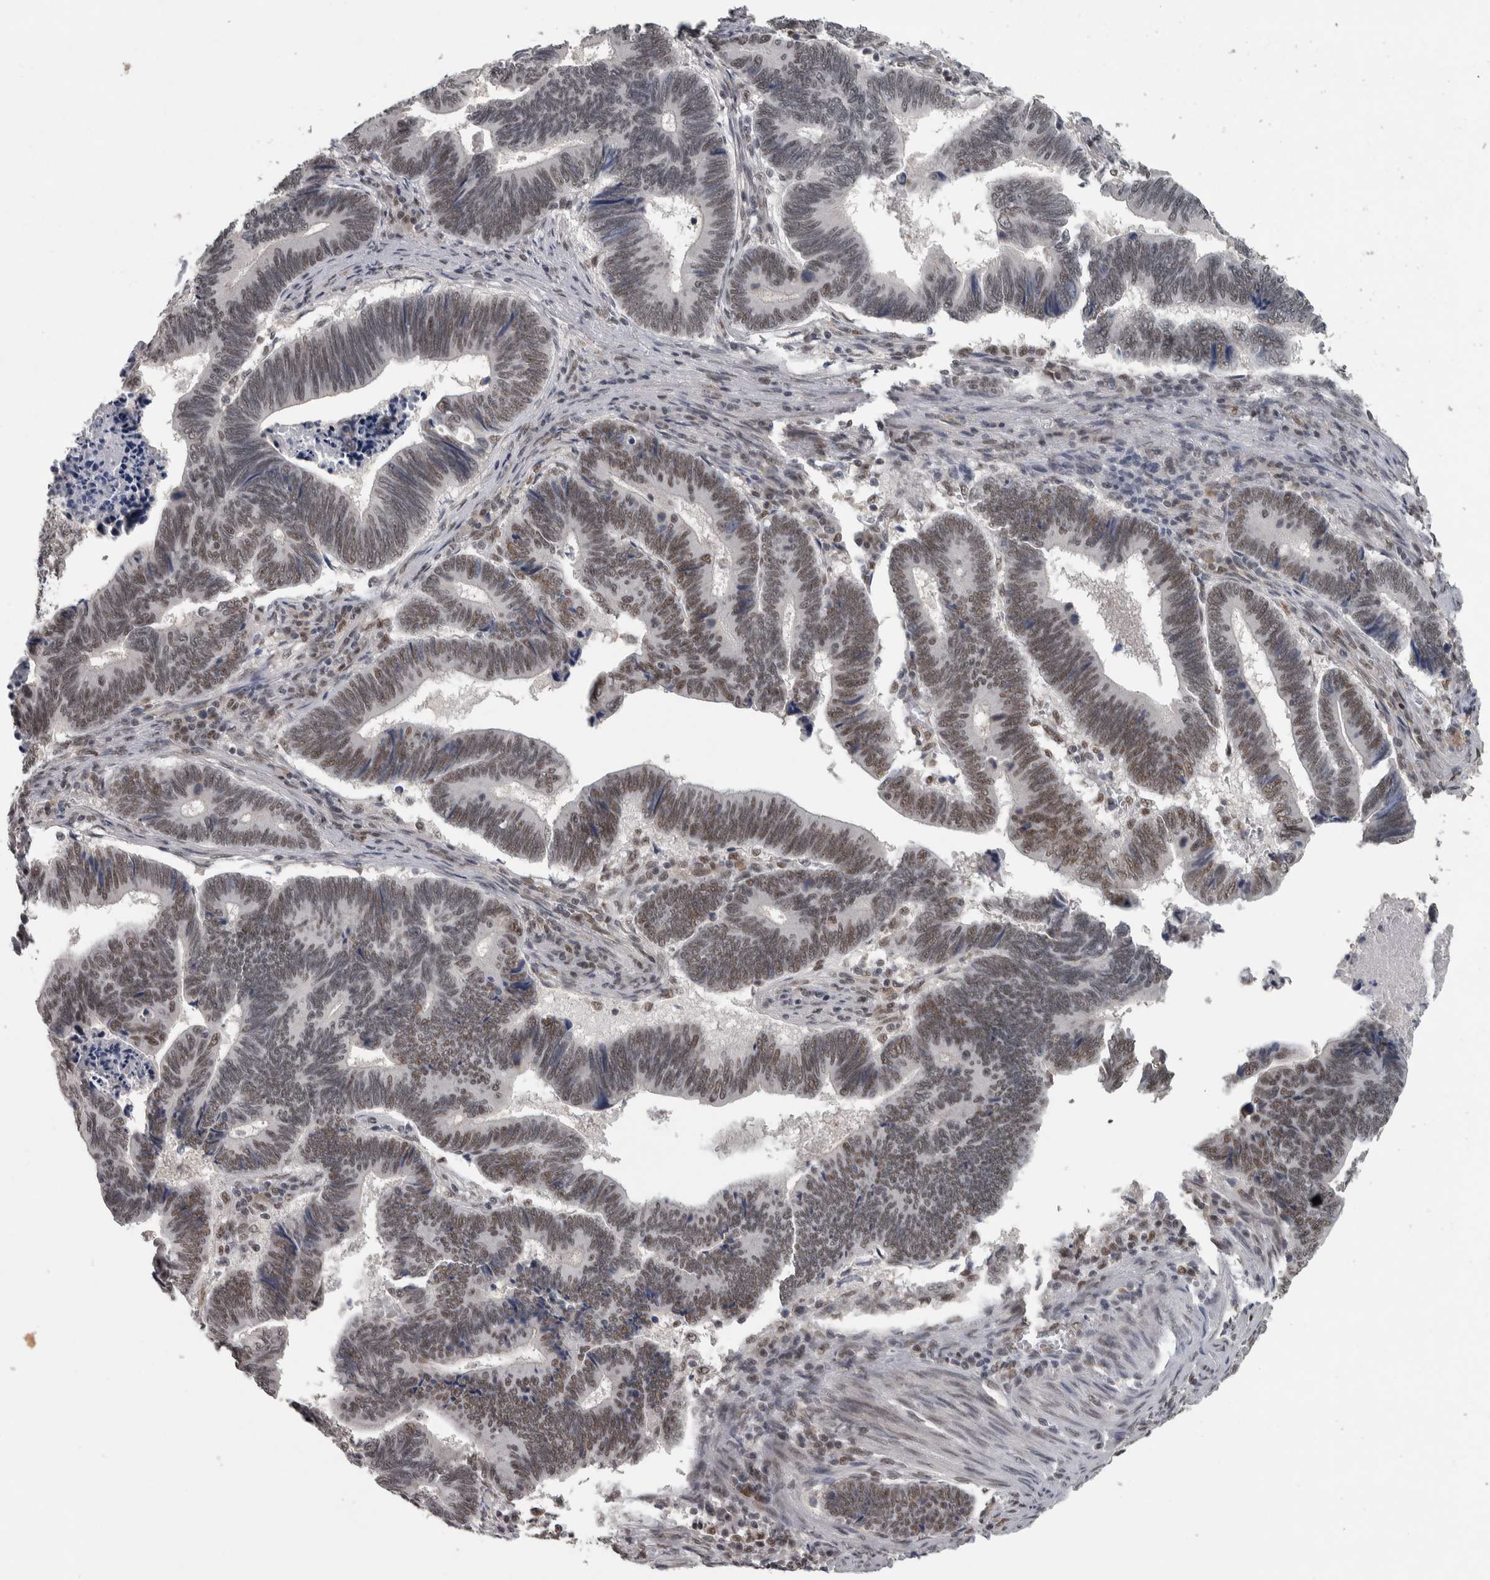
{"staining": {"intensity": "moderate", "quantity": ">75%", "location": "nuclear"}, "tissue": "pancreatic cancer", "cell_type": "Tumor cells", "image_type": "cancer", "snomed": [{"axis": "morphology", "description": "Adenocarcinoma, NOS"}, {"axis": "topography", "description": "Pancreas"}], "caption": "Pancreatic adenocarcinoma stained with immunohistochemistry (IHC) reveals moderate nuclear expression in about >75% of tumor cells.", "gene": "DDX42", "patient": {"sex": "female", "age": 70}}